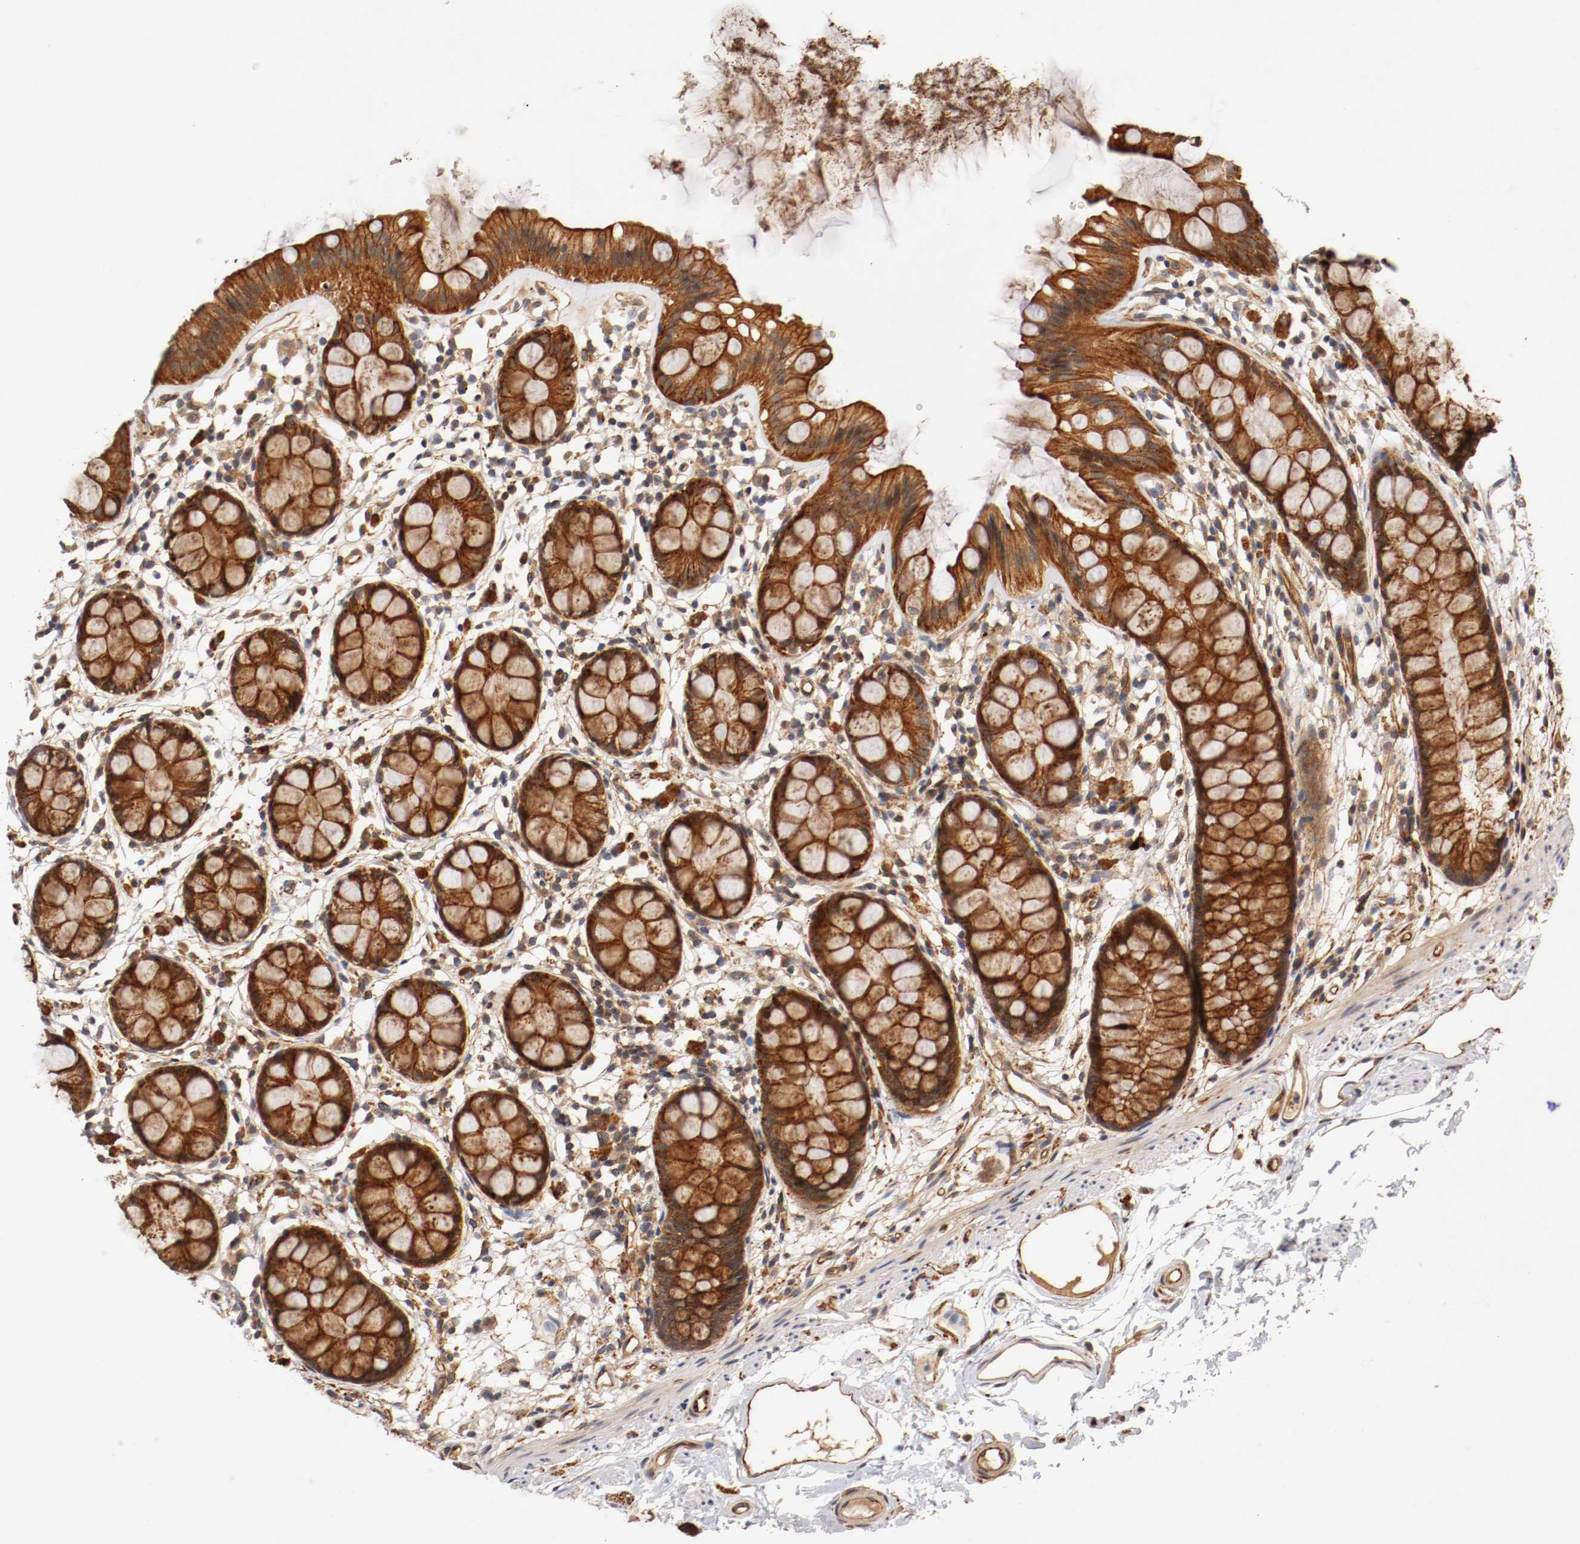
{"staining": {"intensity": "strong", "quantity": ">75%", "location": "cytoplasmic/membranous"}, "tissue": "rectum", "cell_type": "Glandular cells", "image_type": "normal", "snomed": [{"axis": "morphology", "description": "Normal tissue, NOS"}, {"axis": "topography", "description": "Rectum"}], "caption": "A photomicrograph of rectum stained for a protein displays strong cytoplasmic/membranous brown staining in glandular cells. Using DAB (brown) and hematoxylin (blue) stains, captured at high magnification using brightfield microscopy.", "gene": "TYK2", "patient": {"sex": "female", "age": 66}}